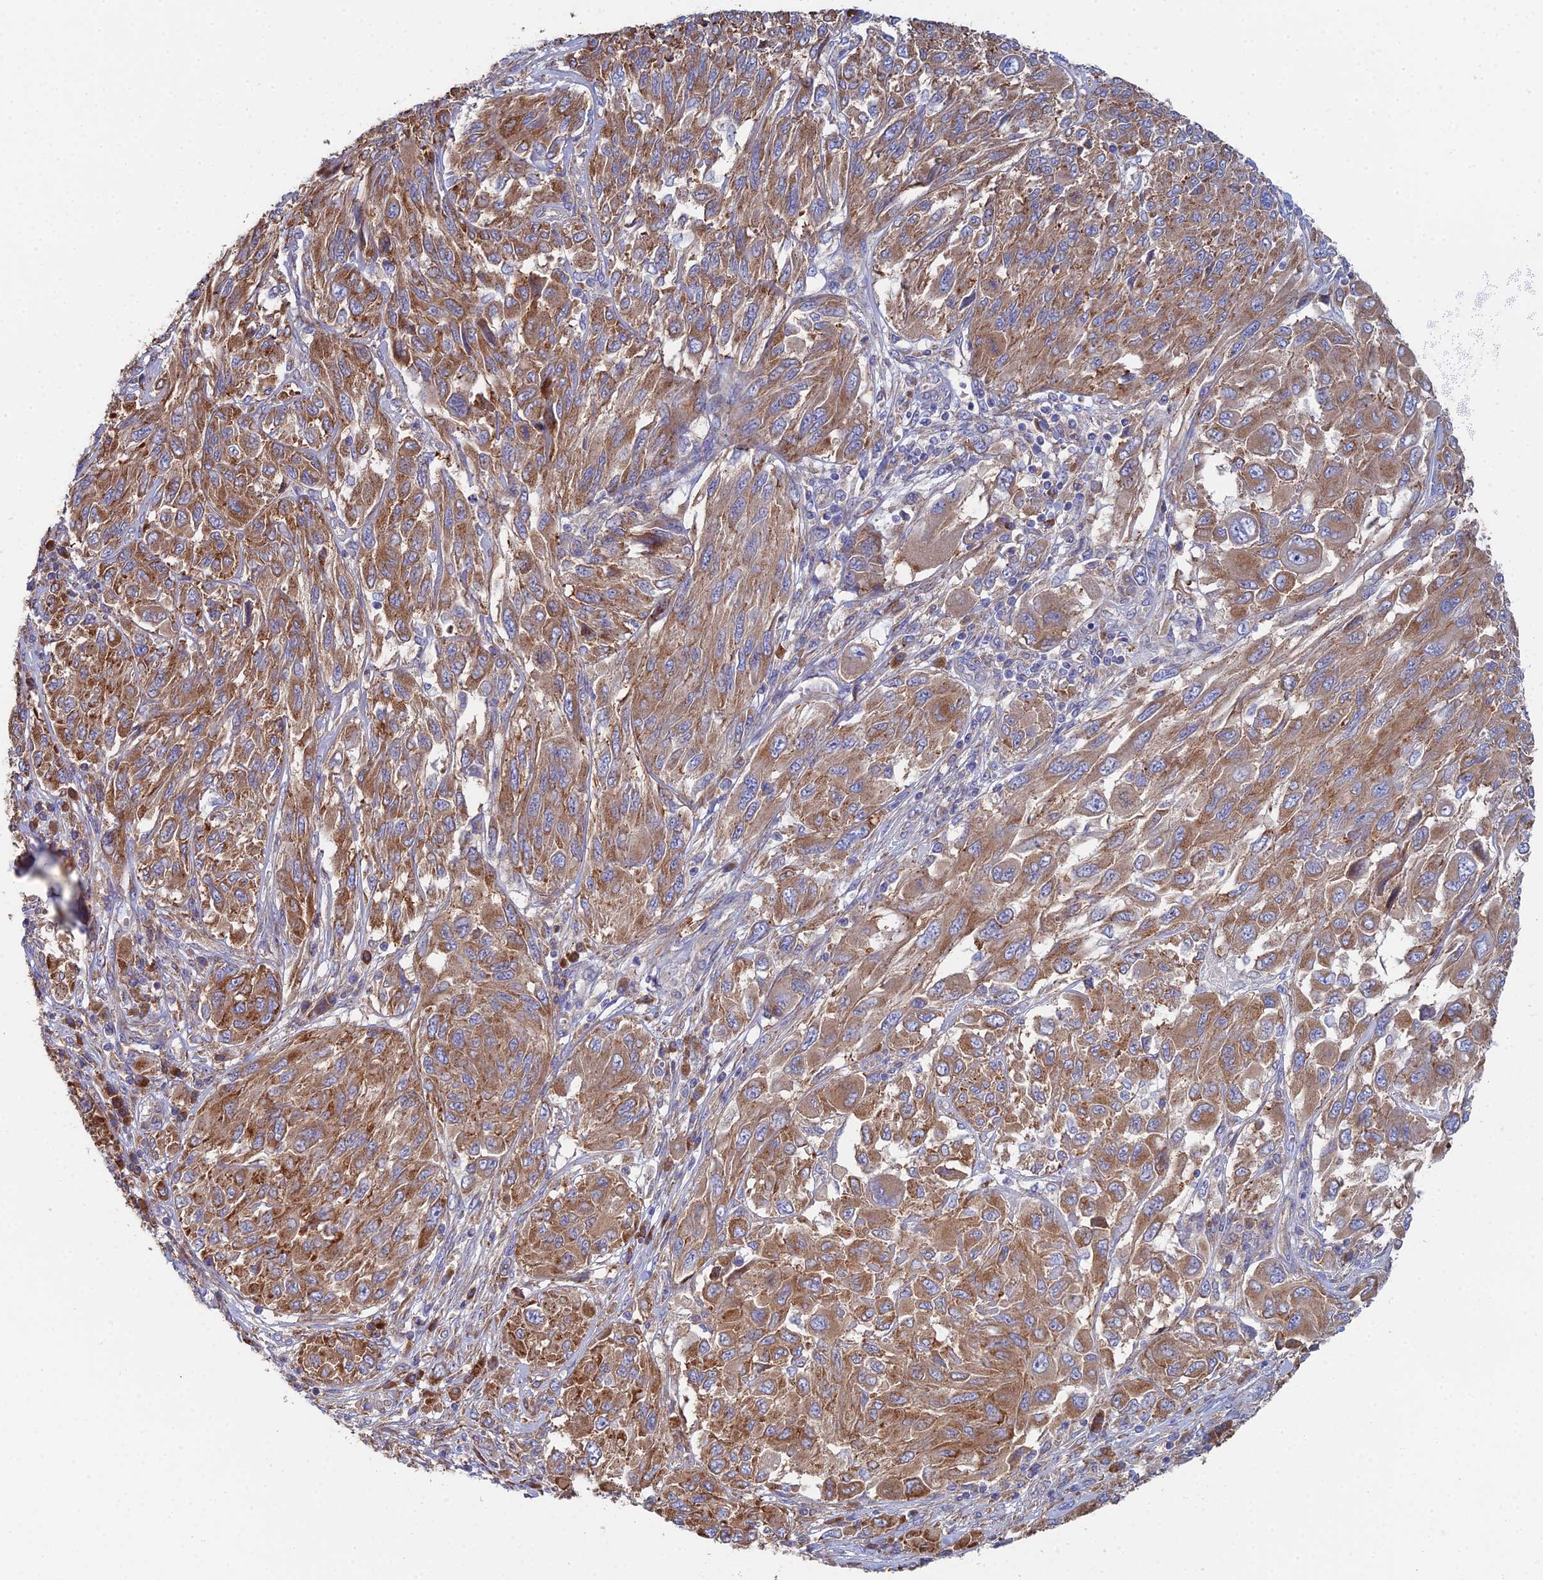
{"staining": {"intensity": "moderate", "quantity": ">75%", "location": "cytoplasmic/membranous"}, "tissue": "melanoma", "cell_type": "Tumor cells", "image_type": "cancer", "snomed": [{"axis": "morphology", "description": "Malignant melanoma, NOS"}, {"axis": "topography", "description": "Skin"}], "caption": "Immunohistochemical staining of human malignant melanoma demonstrates moderate cytoplasmic/membranous protein expression in about >75% of tumor cells.", "gene": "CLCN3", "patient": {"sex": "female", "age": 91}}